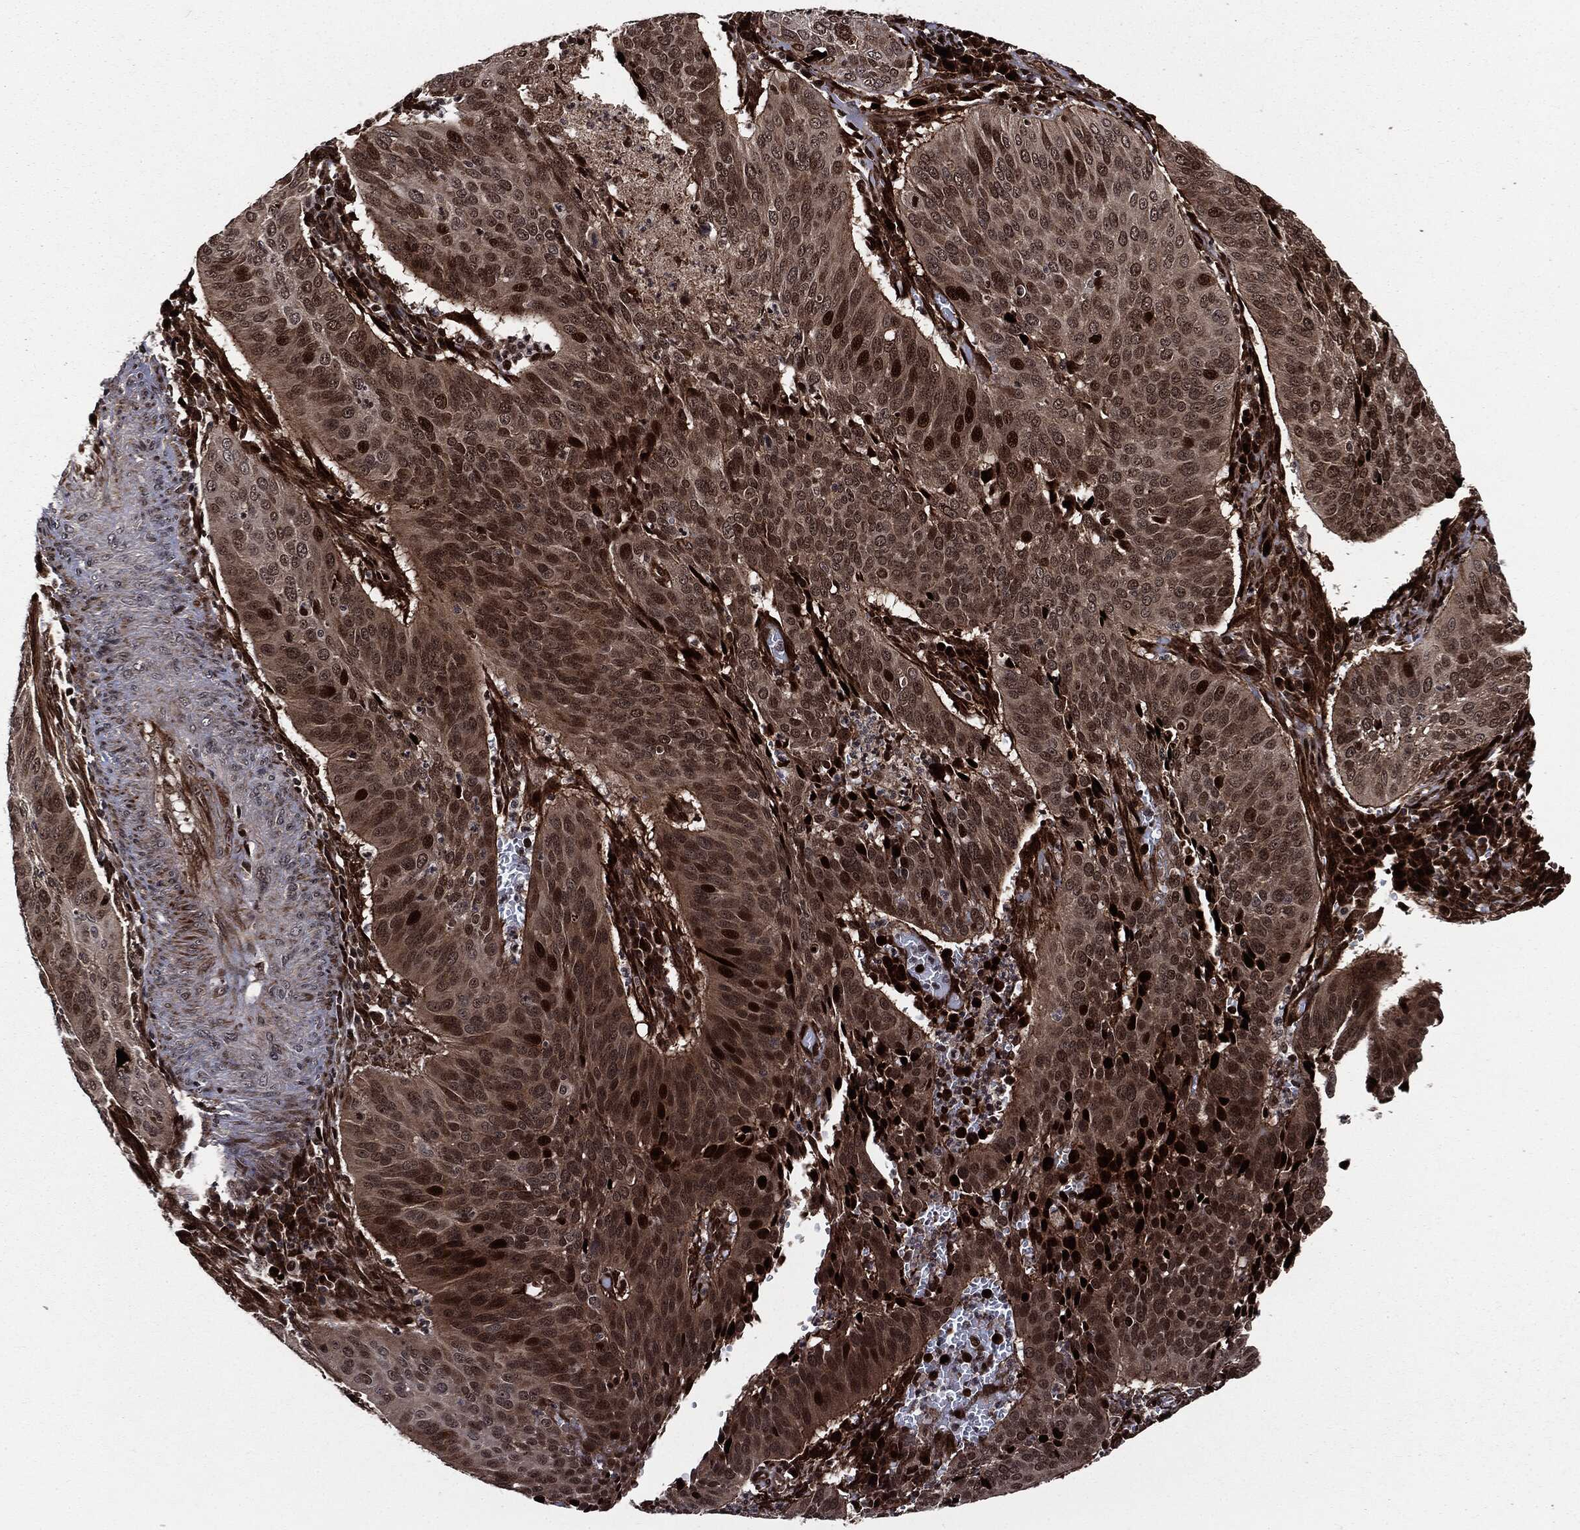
{"staining": {"intensity": "strong", "quantity": "<25%", "location": "cytoplasmic/membranous,nuclear"}, "tissue": "cervical cancer", "cell_type": "Tumor cells", "image_type": "cancer", "snomed": [{"axis": "morphology", "description": "Normal tissue, NOS"}, {"axis": "morphology", "description": "Squamous cell carcinoma, NOS"}, {"axis": "topography", "description": "Cervix"}], "caption": "Cervical squamous cell carcinoma stained with a brown dye displays strong cytoplasmic/membranous and nuclear positive staining in about <25% of tumor cells.", "gene": "SMAD4", "patient": {"sex": "female", "age": 39}}